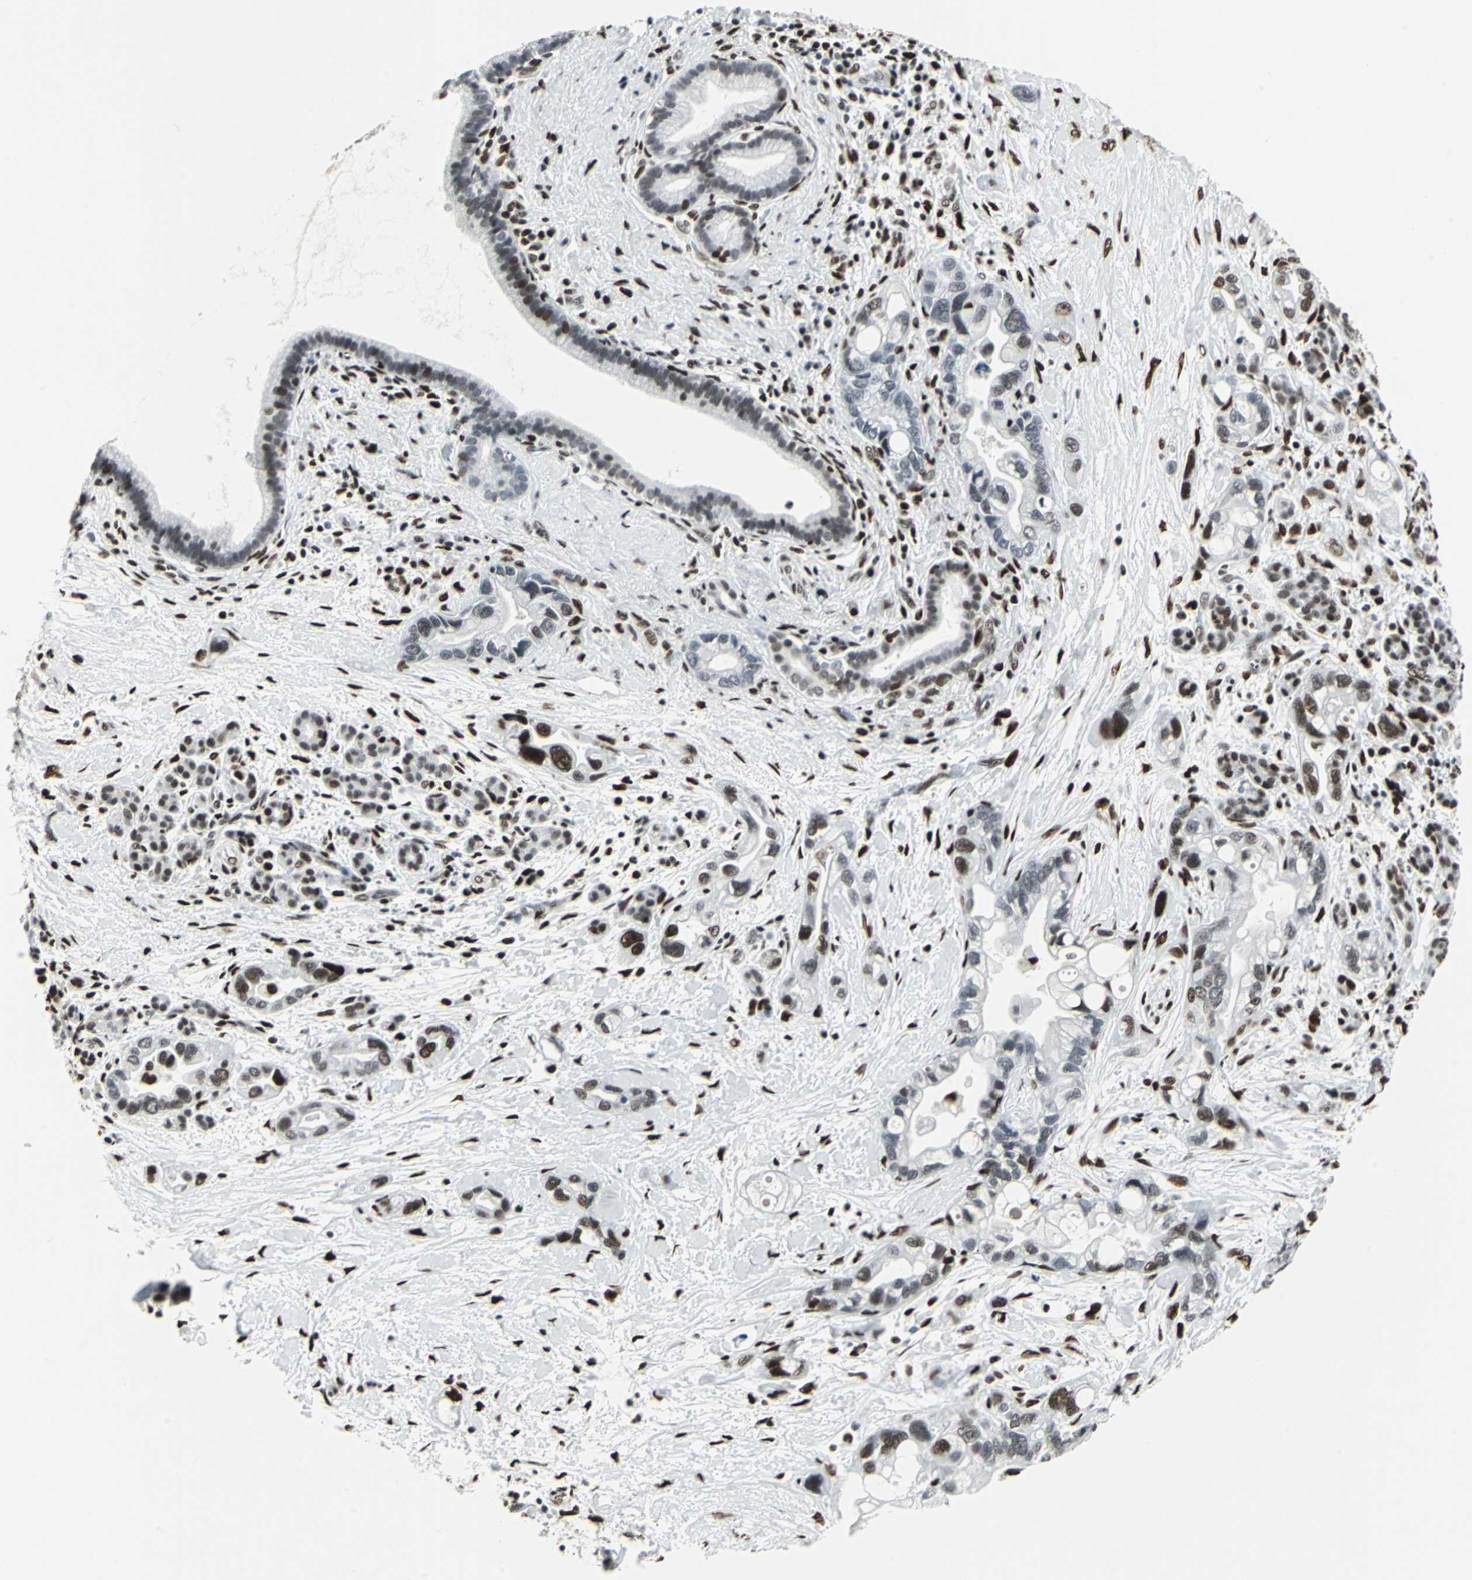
{"staining": {"intensity": "strong", "quantity": "25%-75%", "location": "nuclear"}, "tissue": "pancreatic cancer", "cell_type": "Tumor cells", "image_type": "cancer", "snomed": [{"axis": "morphology", "description": "Adenocarcinoma, NOS"}, {"axis": "topography", "description": "Pancreas"}], "caption": "Tumor cells exhibit high levels of strong nuclear staining in about 25%-75% of cells in human pancreatic cancer.", "gene": "HDAC2", "patient": {"sex": "female", "age": 77}}